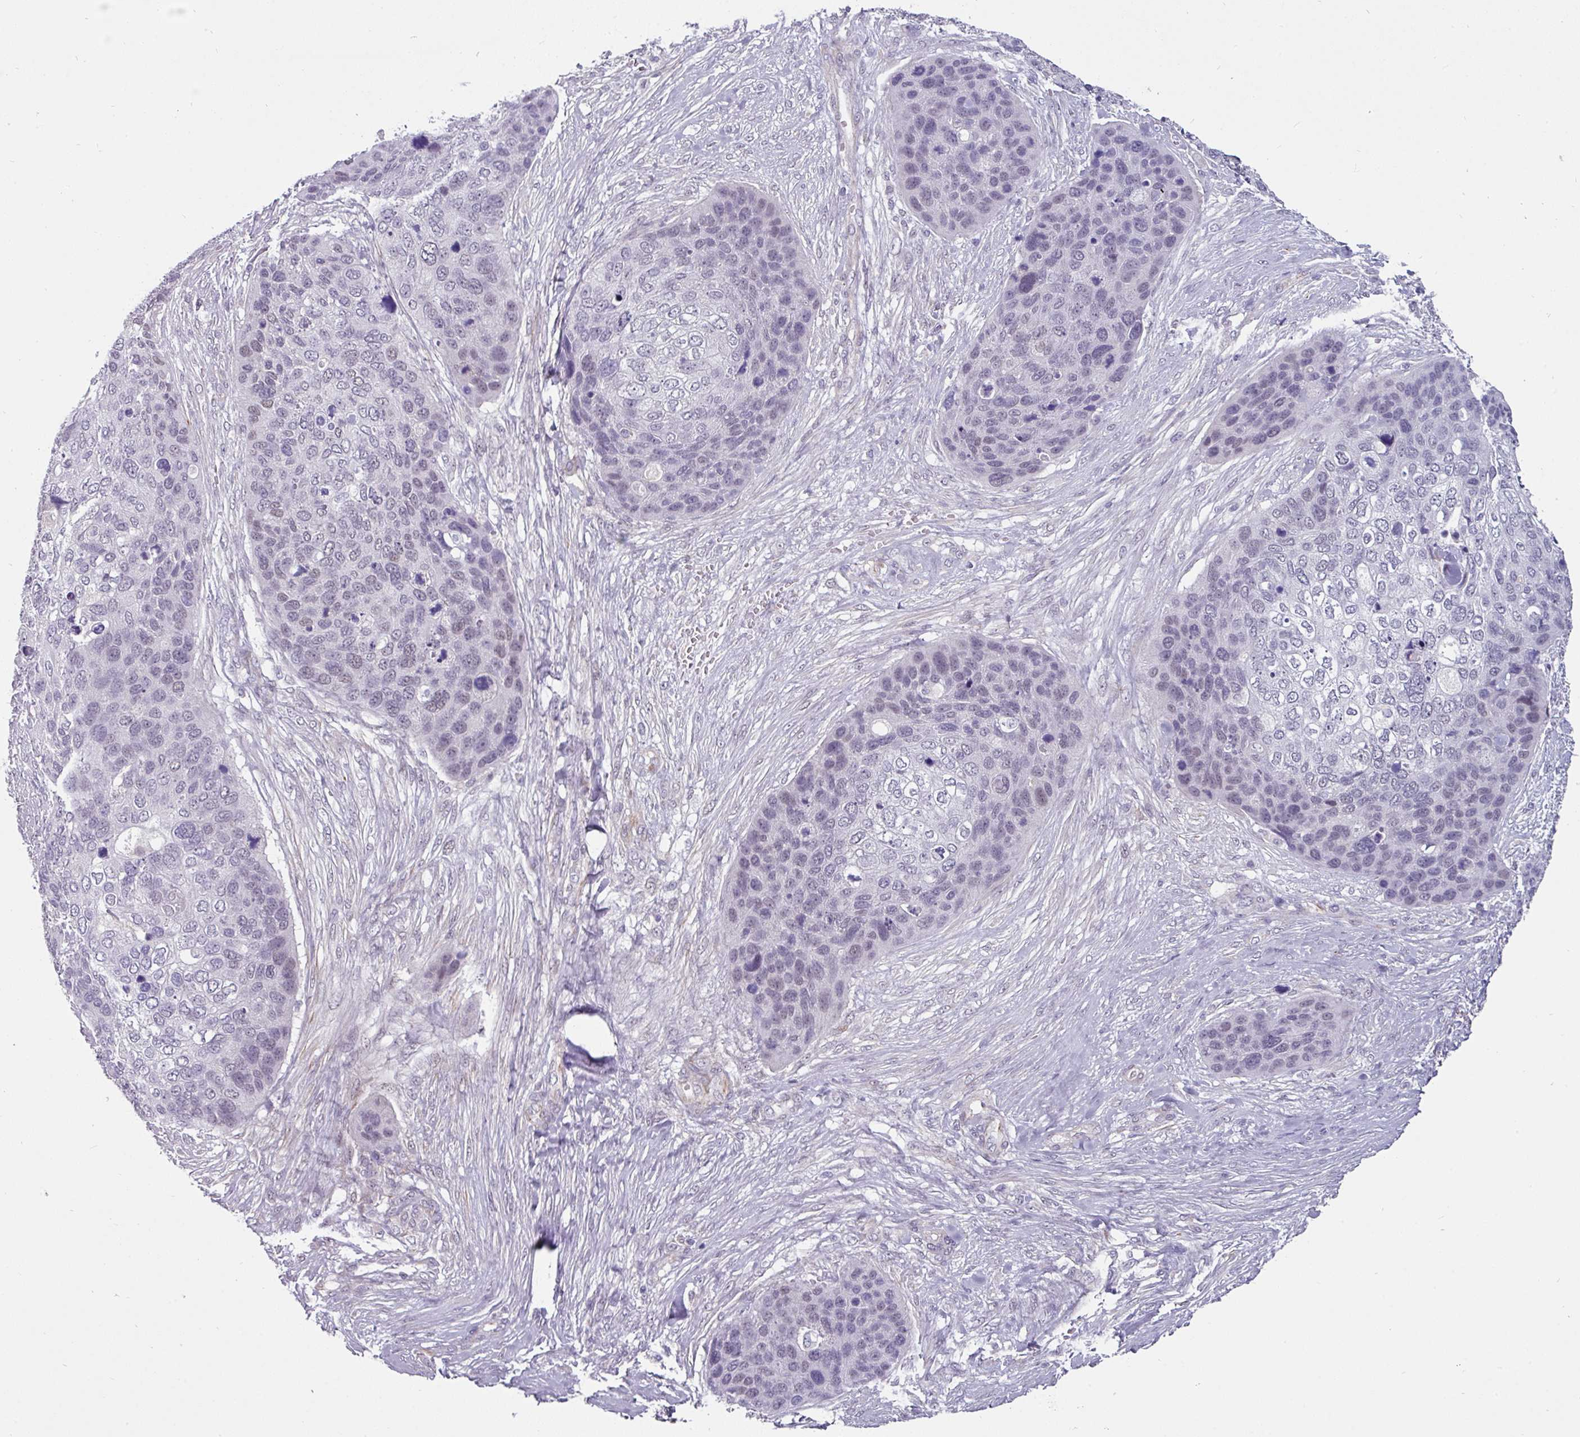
{"staining": {"intensity": "weak", "quantity": "<25%", "location": "nuclear"}, "tissue": "skin cancer", "cell_type": "Tumor cells", "image_type": "cancer", "snomed": [{"axis": "morphology", "description": "Basal cell carcinoma"}, {"axis": "topography", "description": "Skin"}], "caption": "Image shows no protein positivity in tumor cells of skin cancer (basal cell carcinoma) tissue. (DAB immunohistochemistry (IHC) with hematoxylin counter stain).", "gene": "EYA3", "patient": {"sex": "female", "age": 74}}